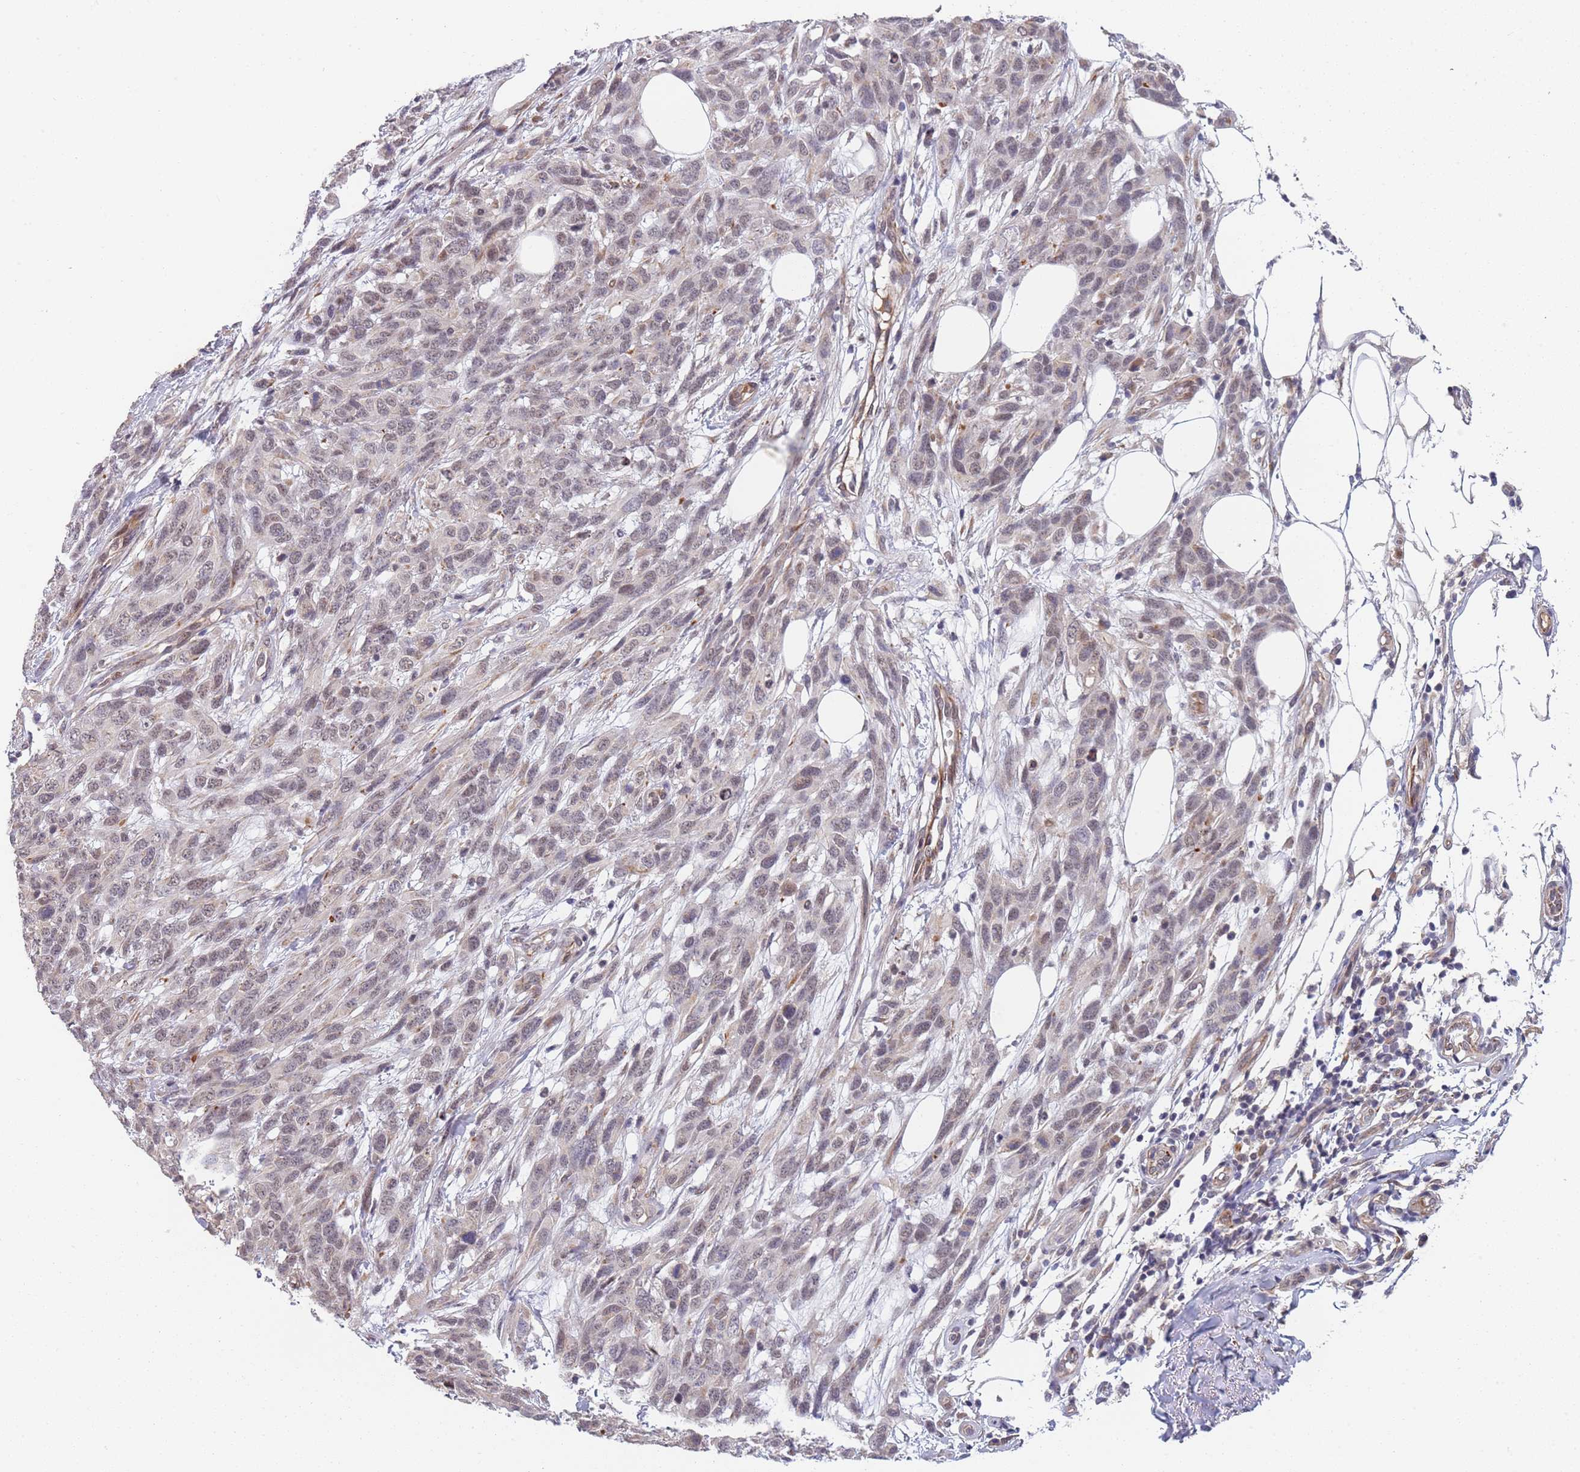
{"staining": {"intensity": "weak", "quantity": "<25%", "location": "nuclear"}, "tissue": "melanoma", "cell_type": "Tumor cells", "image_type": "cancer", "snomed": [{"axis": "morphology", "description": "Normal morphology"}, {"axis": "morphology", "description": "Malignant melanoma, NOS"}, {"axis": "topography", "description": "Skin"}], "caption": "Tumor cells are negative for brown protein staining in malignant melanoma.", "gene": "B4GALT4", "patient": {"sex": "female", "age": 72}}